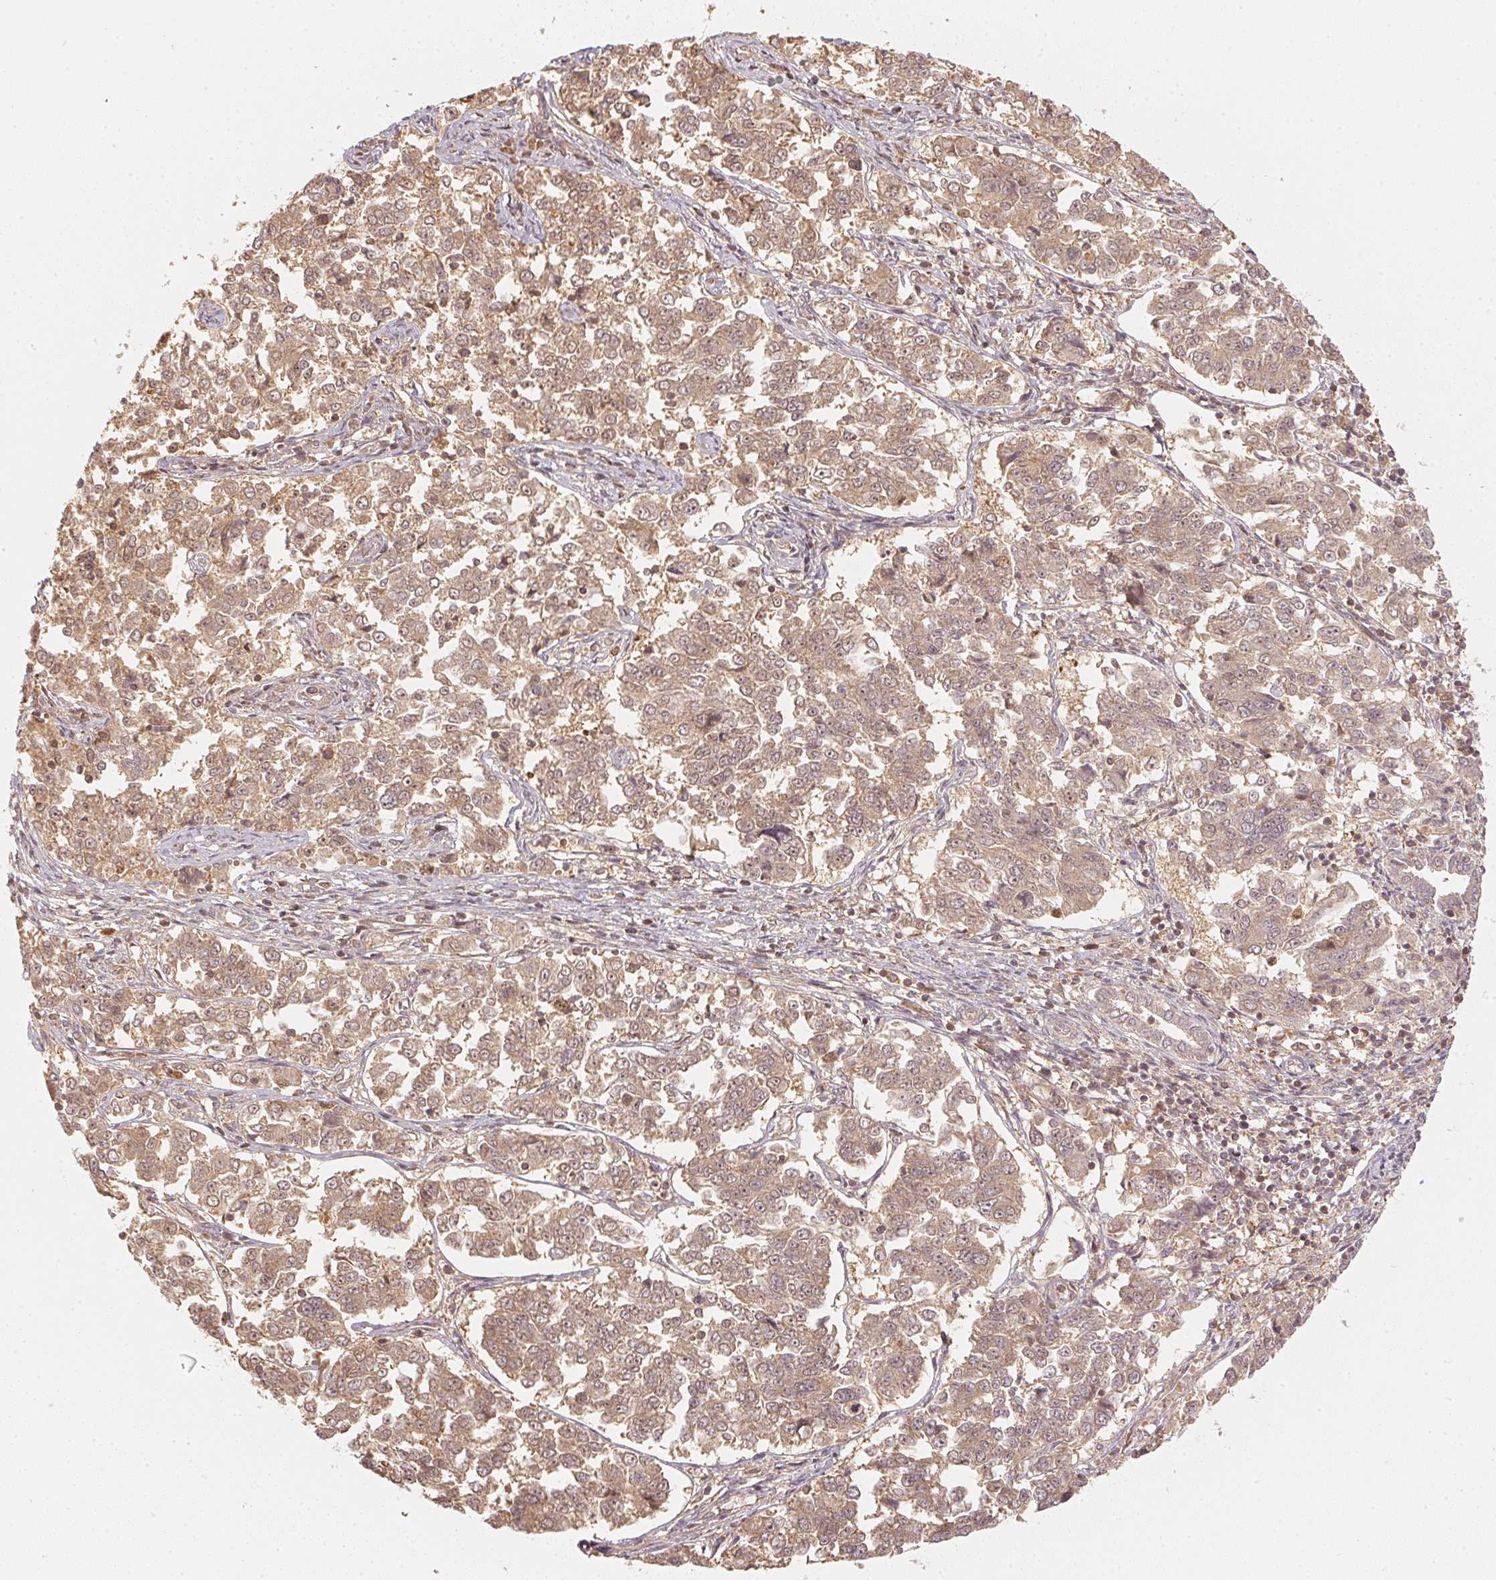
{"staining": {"intensity": "moderate", "quantity": ">75%", "location": "cytoplasmic/membranous,nuclear"}, "tissue": "endometrial cancer", "cell_type": "Tumor cells", "image_type": "cancer", "snomed": [{"axis": "morphology", "description": "Adenocarcinoma, NOS"}, {"axis": "topography", "description": "Endometrium"}], "caption": "IHC histopathology image of neoplastic tissue: human endometrial cancer (adenocarcinoma) stained using immunohistochemistry (IHC) shows medium levels of moderate protein expression localized specifically in the cytoplasmic/membranous and nuclear of tumor cells, appearing as a cytoplasmic/membranous and nuclear brown color.", "gene": "UBE2L3", "patient": {"sex": "female", "age": 43}}